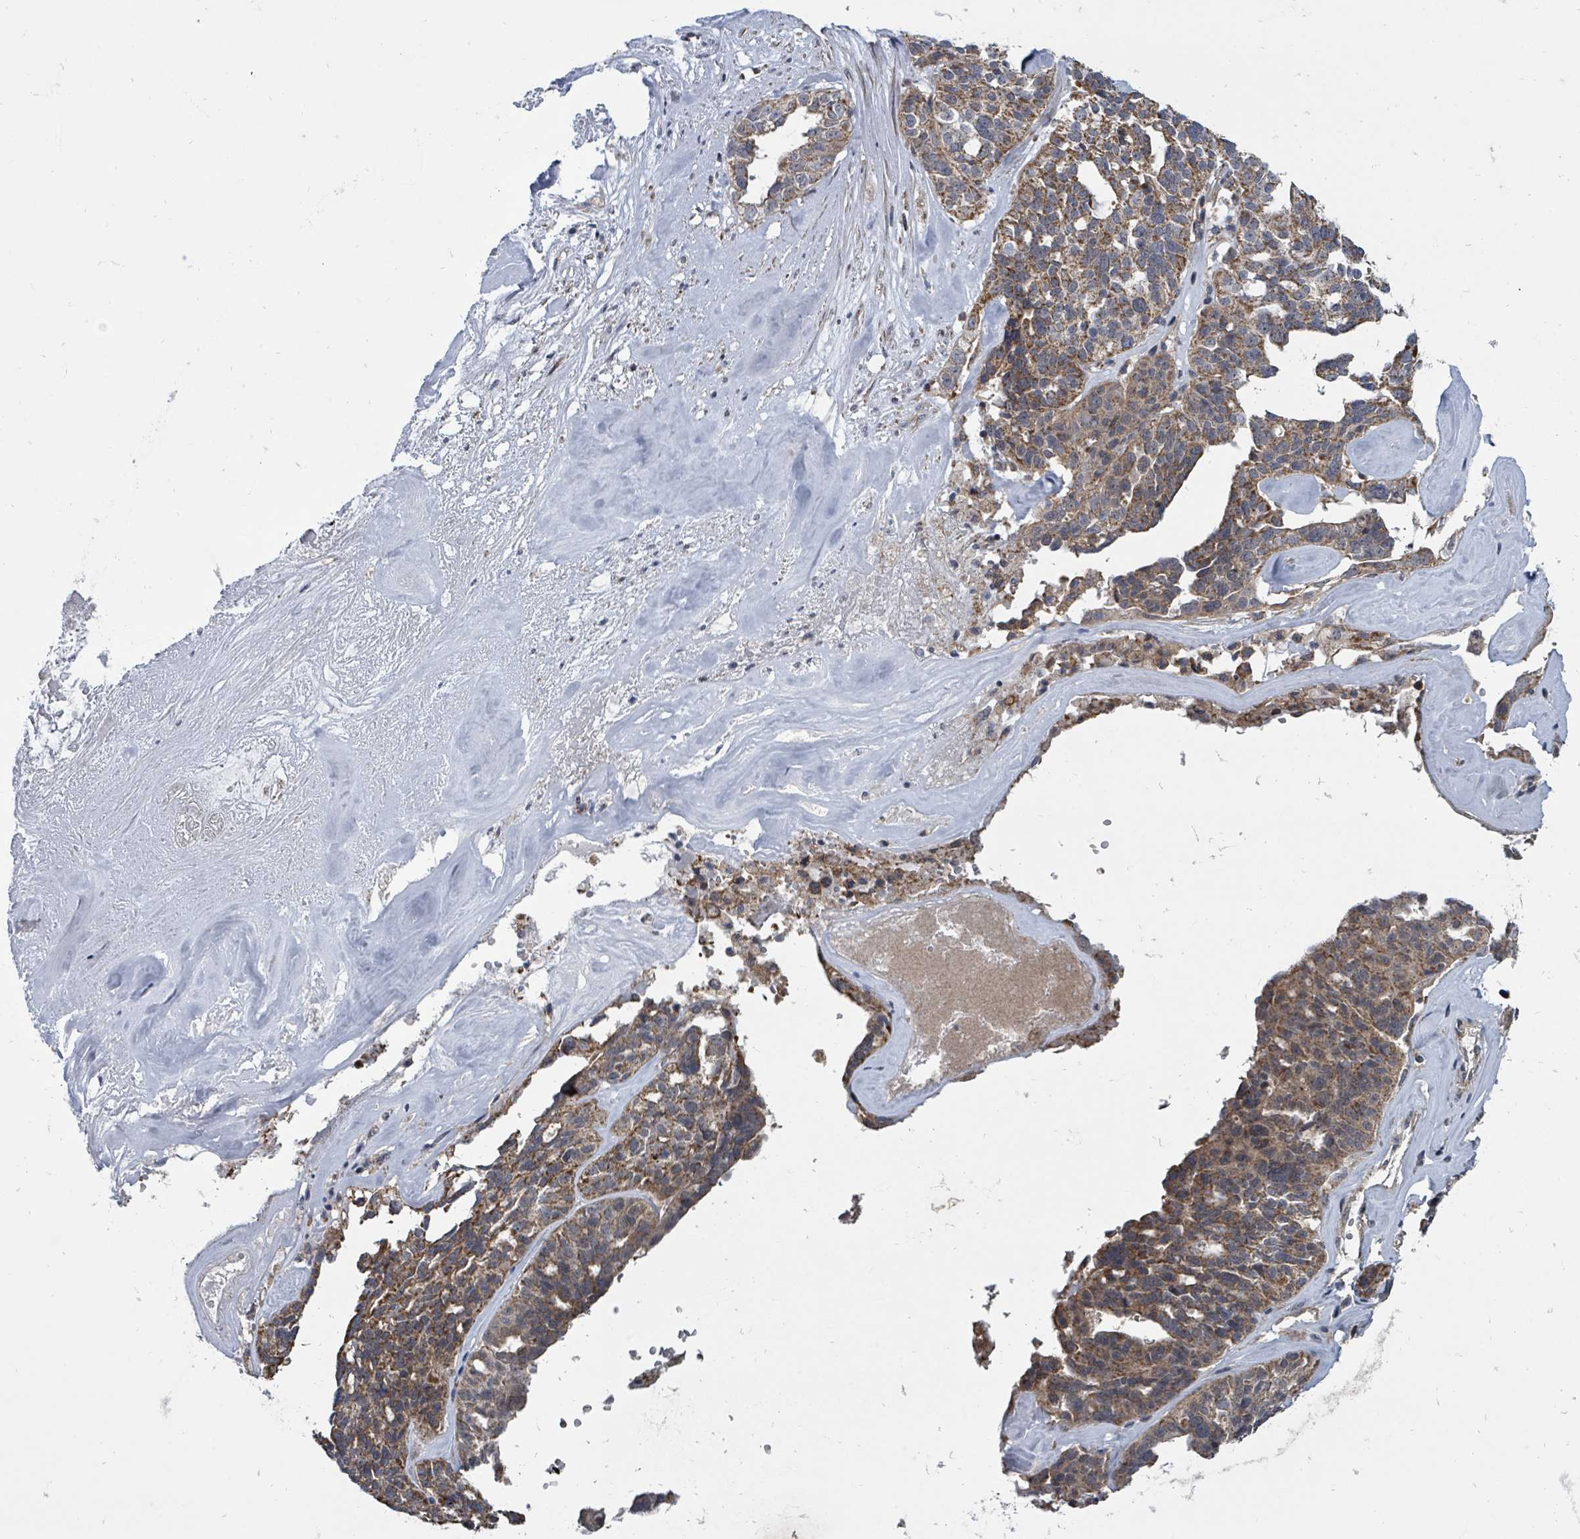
{"staining": {"intensity": "moderate", "quantity": ">75%", "location": "cytoplasmic/membranous"}, "tissue": "ovarian cancer", "cell_type": "Tumor cells", "image_type": "cancer", "snomed": [{"axis": "morphology", "description": "Cystadenocarcinoma, serous, NOS"}, {"axis": "topography", "description": "Ovary"}], "caption": "IHC micrograph of neoplastic tissue: serous cystadenocarcinoma (ovarian) stained using immunohistochemistry demonstrates medium levels of moderate protein expression localized specifically in the cytoplasmic/membranous of tumor cells, appearing as a cytoplasmic/membranous brown color.", "gene": "MAGOHB", "patient": {"sex": "female", "age": 59}}